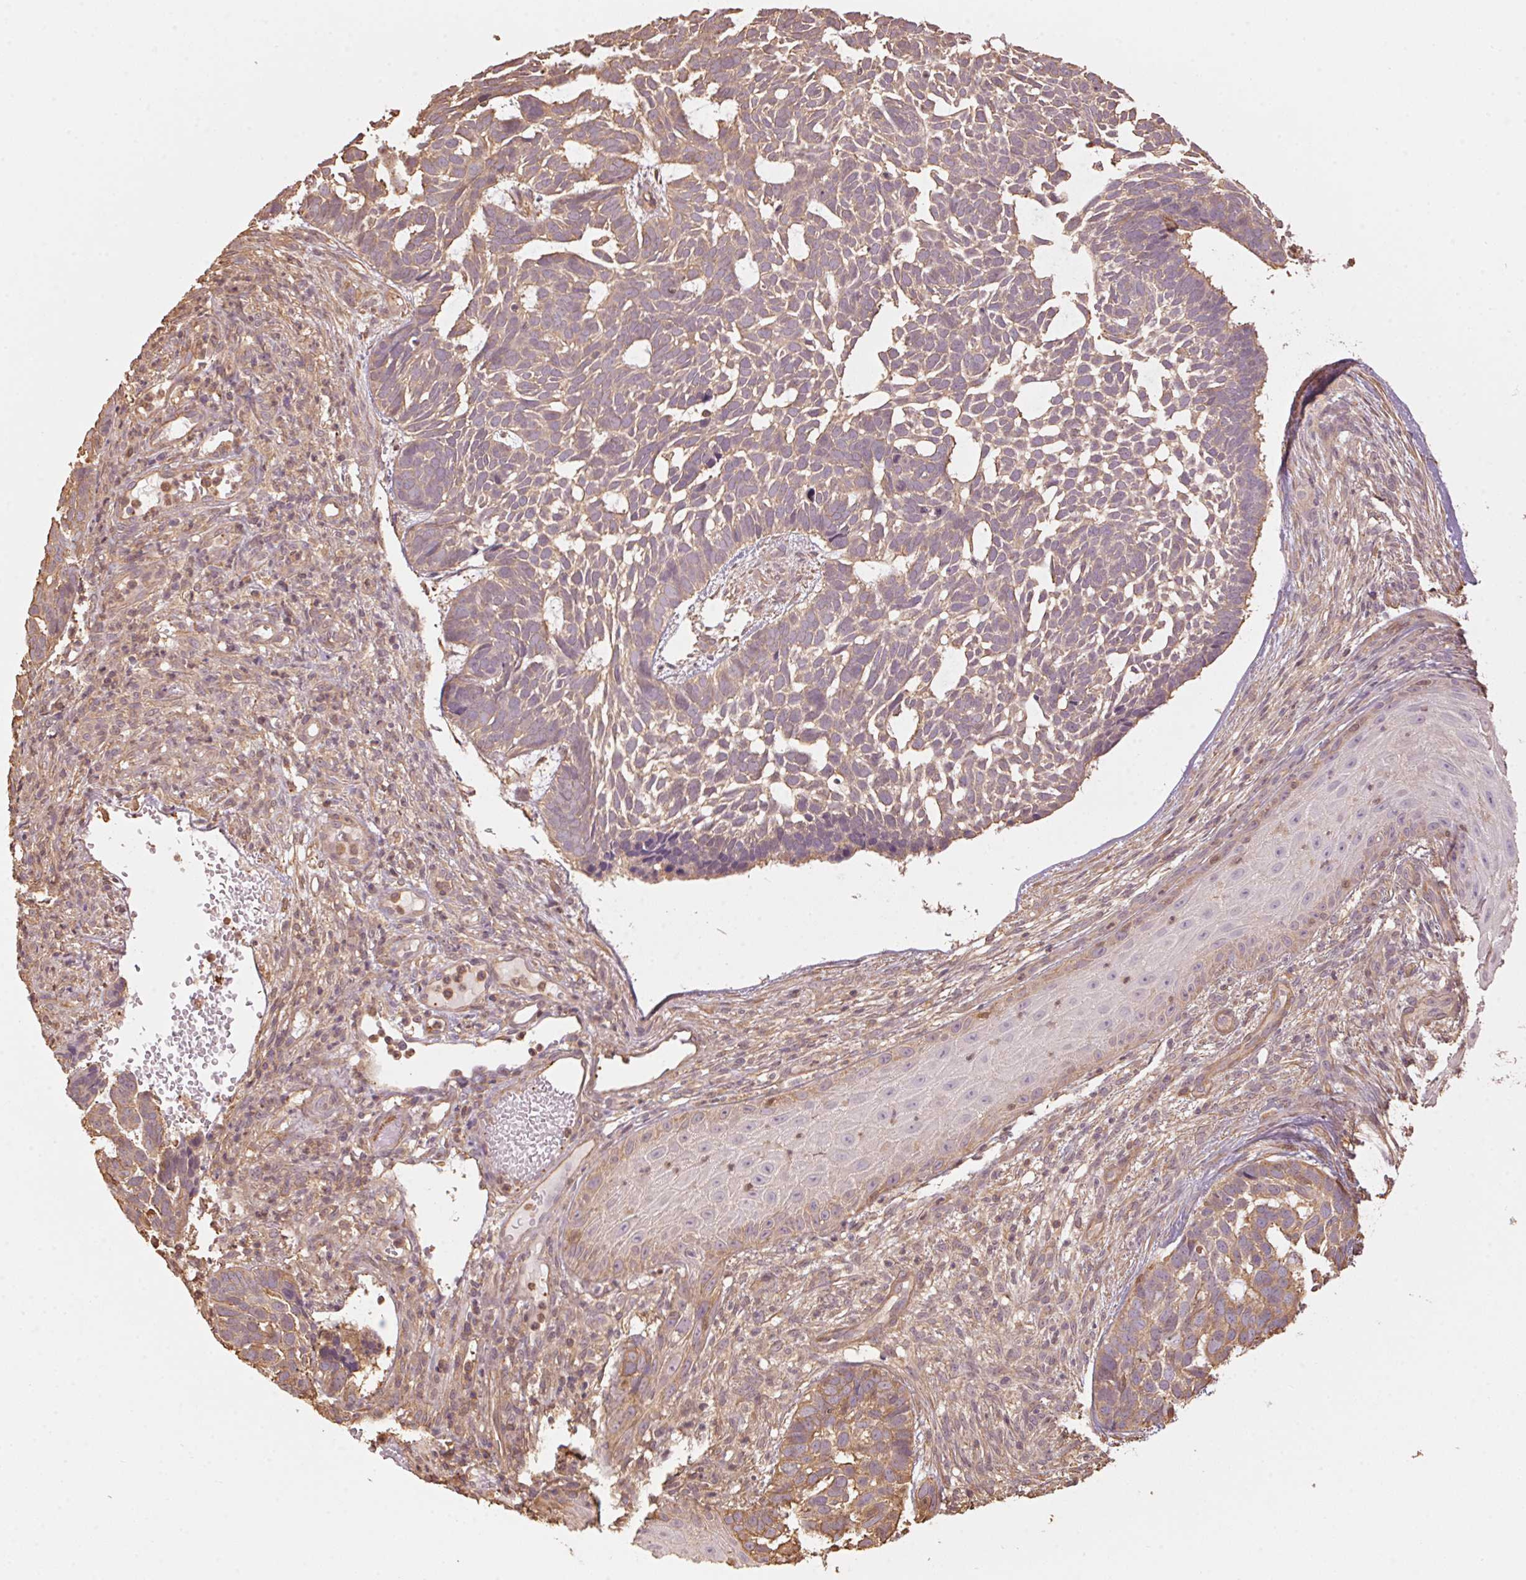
{"staining": {"intensity": "weak", "quantity": ">75%", "location": "cytoplasmic/membranous"}, "tissue": "skin cancer", "cell_type": "Tumor cells", "image_type": "cancer", "snomed": [{"axis": "morphology", "description": "Basal cell carcinoma"}, {"axis": "topography", "description": "Skin"}], "caption": "Tumor cells demonstrate low levels of weak cytoplasmic/membranous staining in about >75% of cells in human skin cancer.", "gene": "QDPR", "patient": {"sex": "male", "age": 78}}